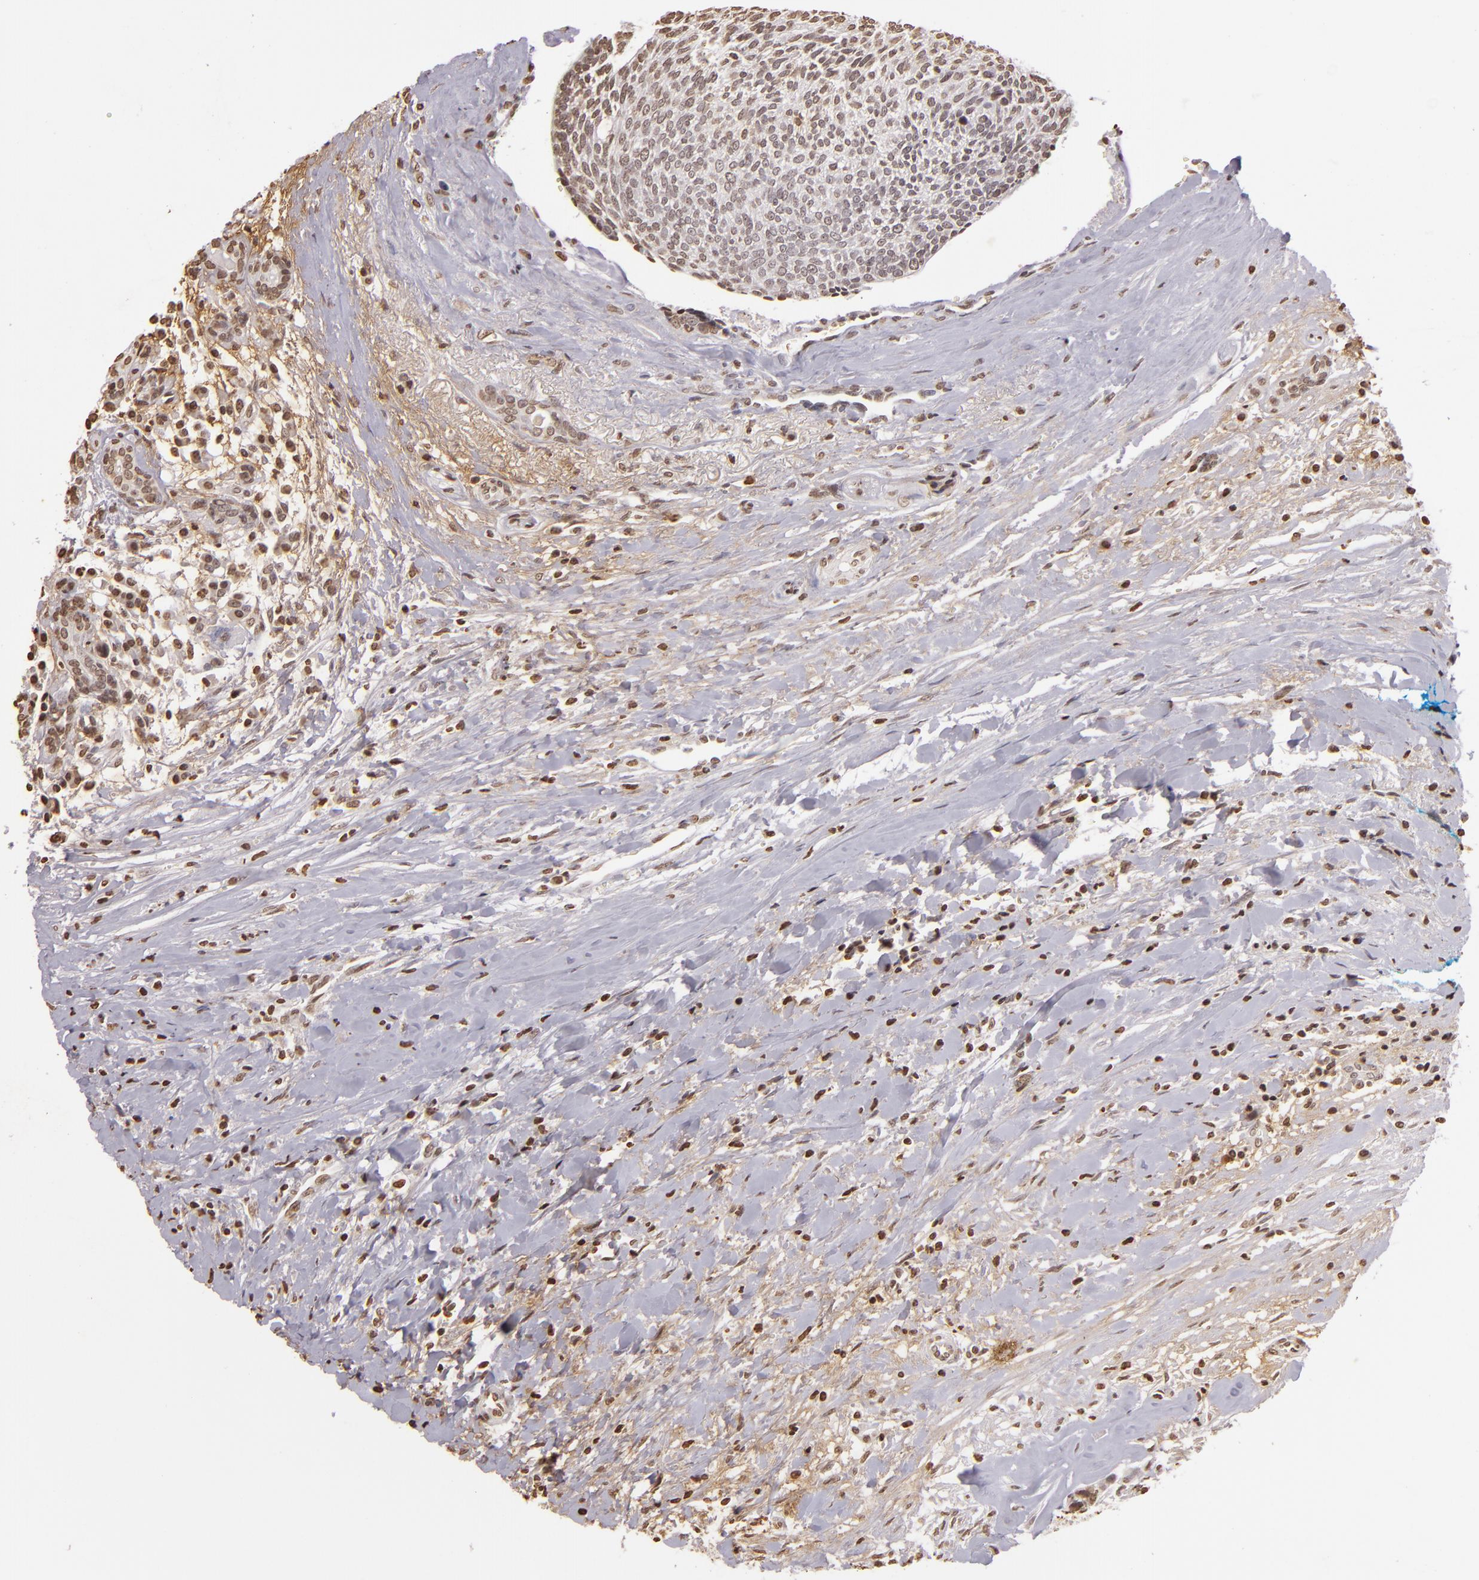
{"staining": {"intensity": "weak", "quantity": "<25%", "location": "nuclear"}, "tissue": "head and neck cancer", "cell_type": "Tumor cells", "image_type": "cancer", "snomed": [{"axis": "morphology", "description": "Squamous cell carcinoma, NOS"}, {"axis": "topography", "description": "Salivary gland"}, {"axis": "topography", "description": "Head-Neck"}], "caption": "High magnification brightfield microscopy of squamous cell carcinoma (head and neck) stained with DAB (brown) and counterstained with hematoxylin (blue): tumor cells show no significant expression.", "gene": "THRB", "patient": {"sex": "male", "age": 70}}